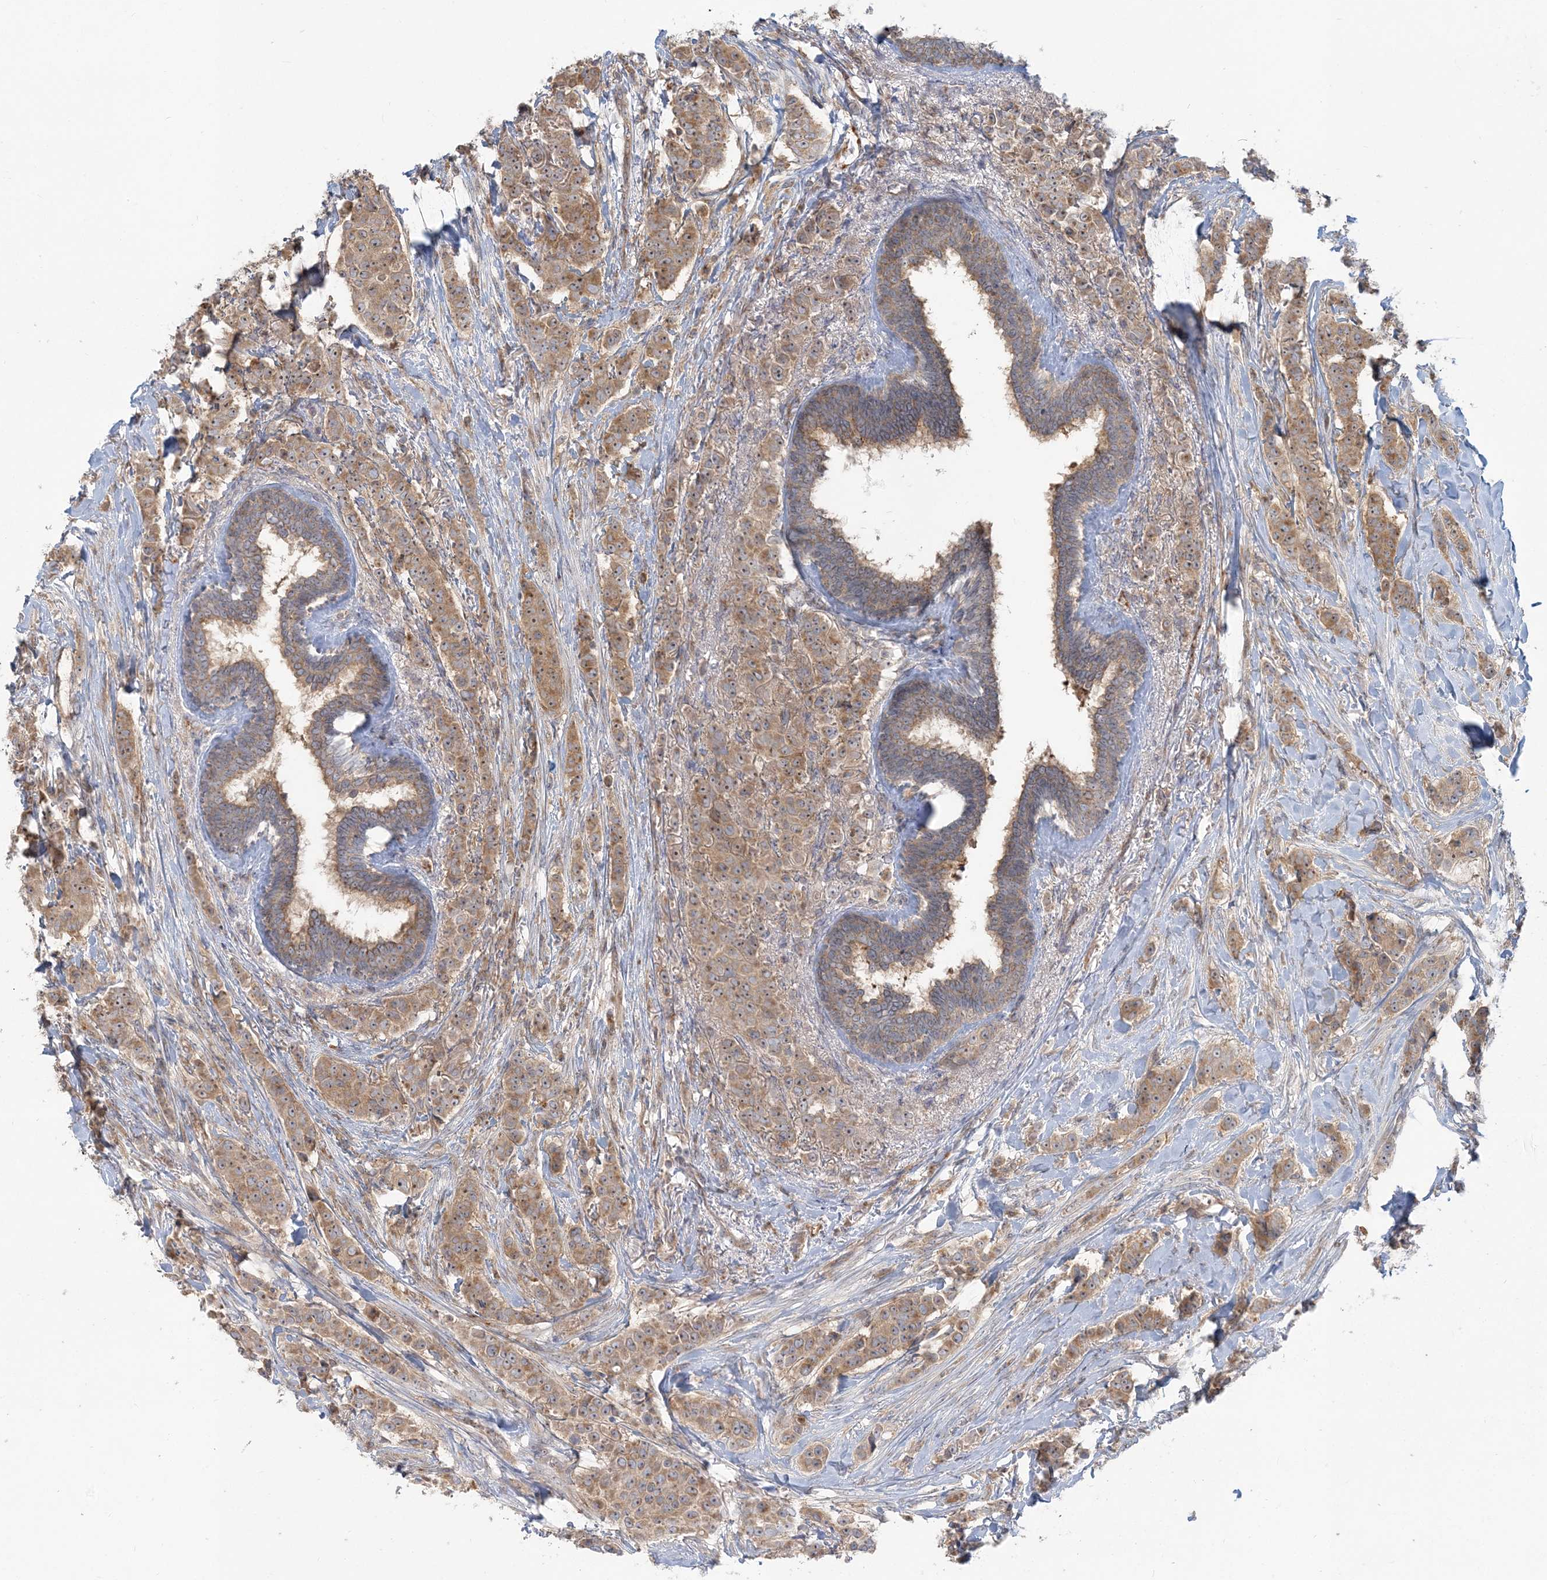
{"staining": {"intensity": "moderate", "quantity": ">75%", "location": "cytoplasmic/membranous,nuclear"}, "tissue": "breast cancer", "cell_type": "Tumor cells", "image_type": "cancer", "snomed": [{"axis": "morphology", "description": "Duct carcinoma"}, {"axis": "topography", "description": "Breast"}], "caption": "IHC of human breast cancer exhibits medium levels of moderate cytoplasmic/membranous and nuclear staining in approximately >75% of tumor cells.", "gene": "AP1AR", "patient": {"sex": "female", "age": 40}}